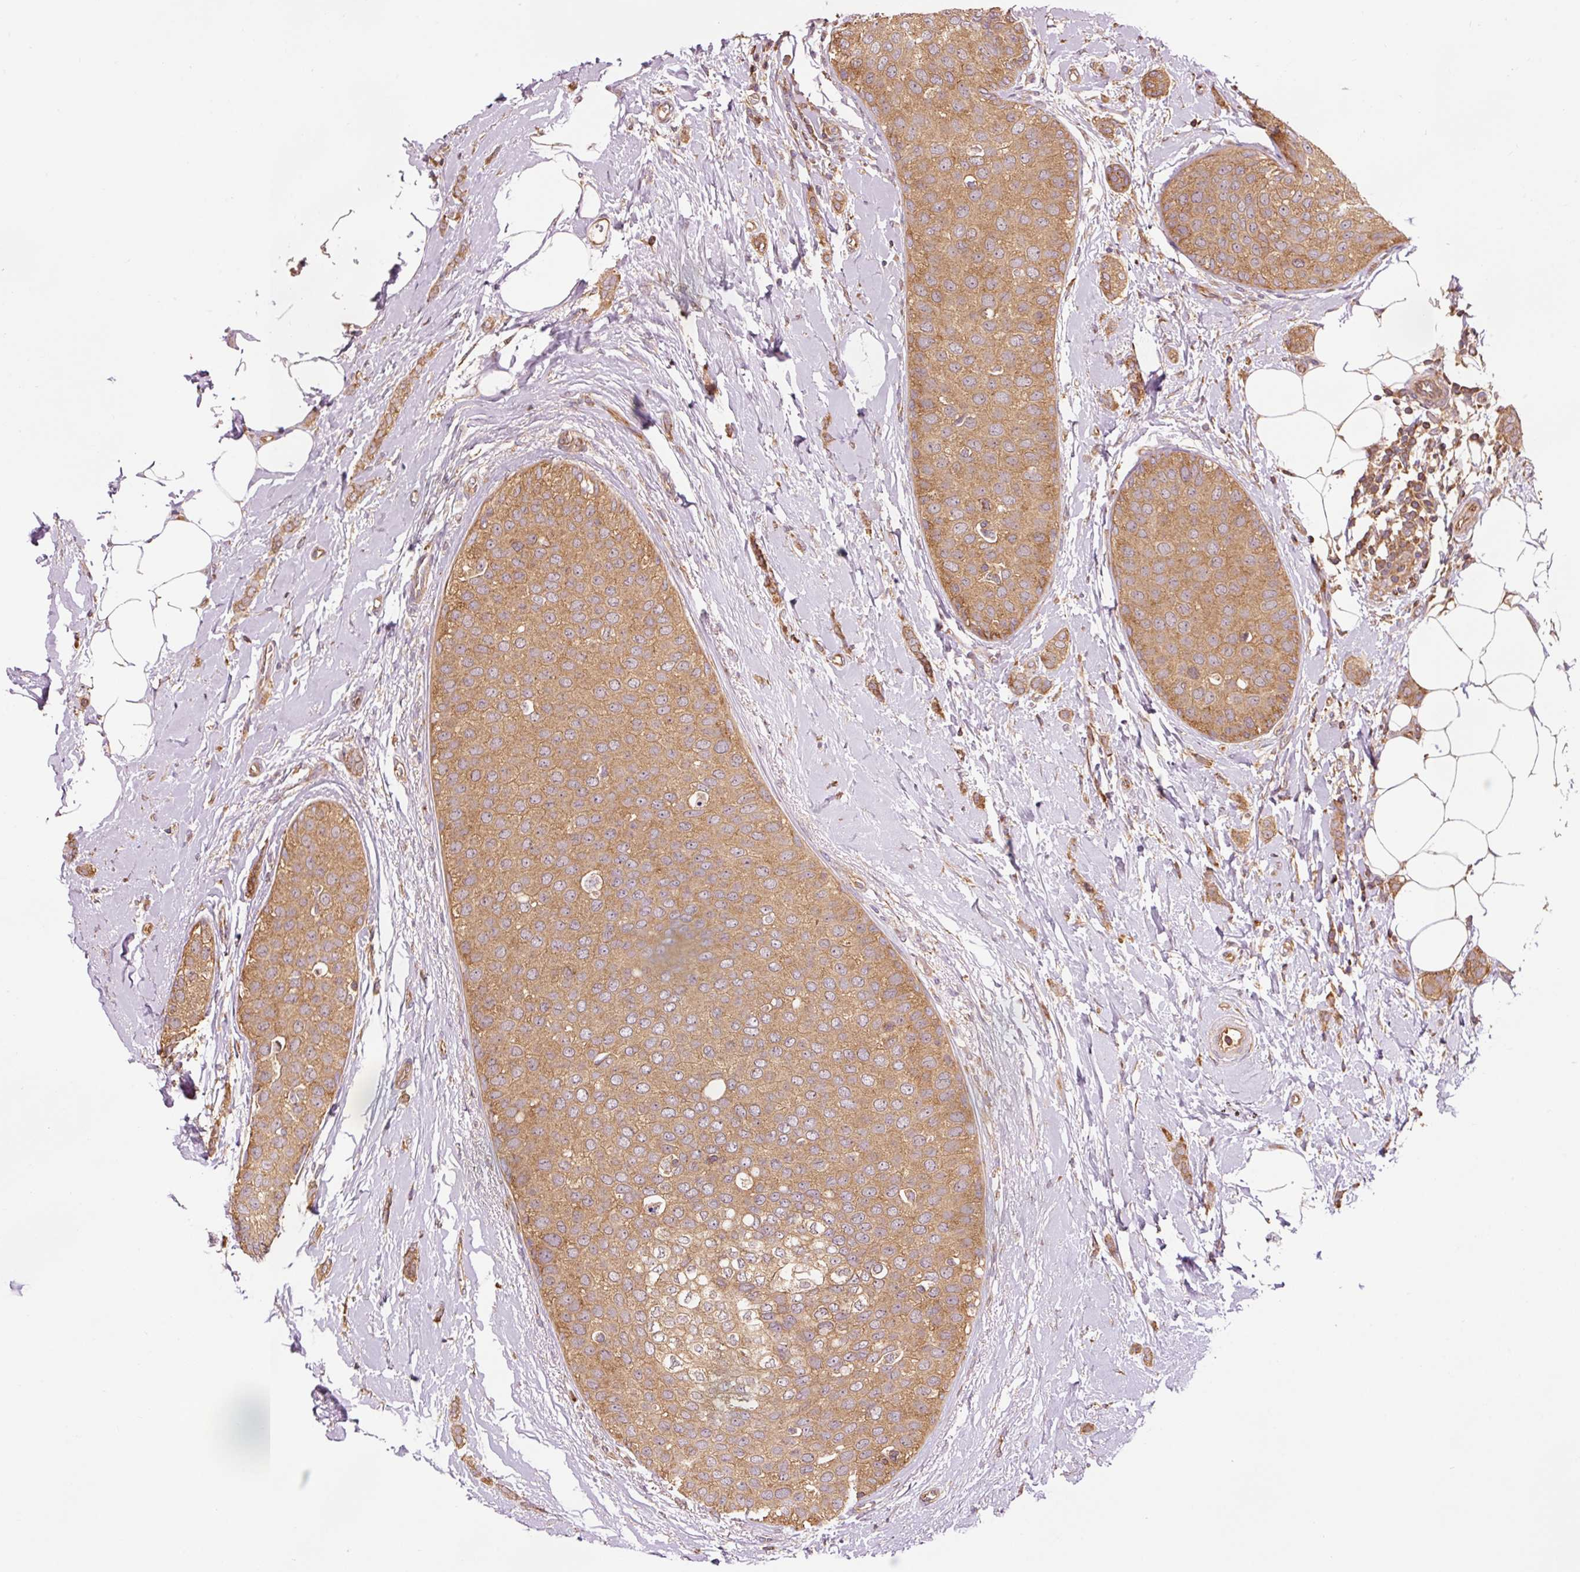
{"staining": {"intensity": "moderate", "quantity": ">75%", "location": "cytoplasmic/membranous"}, "tissue": "breast cancer", "cell_type": "Tumor cells", "image_type": "cancer", "snomed": [{"axis": "morphology", "description": "Duct carcinoma"}, {"axis": "topography", "description": "Breast"}], "caption": "The micrograph demonstrates immunohistochemical staining of breast cancer. There is moderate cytoplasmic/membranous expression is identified in approximately >75% of tumor cells.", "gene": "PDAP1", "patient": {"sex": "female", "age": 72}}